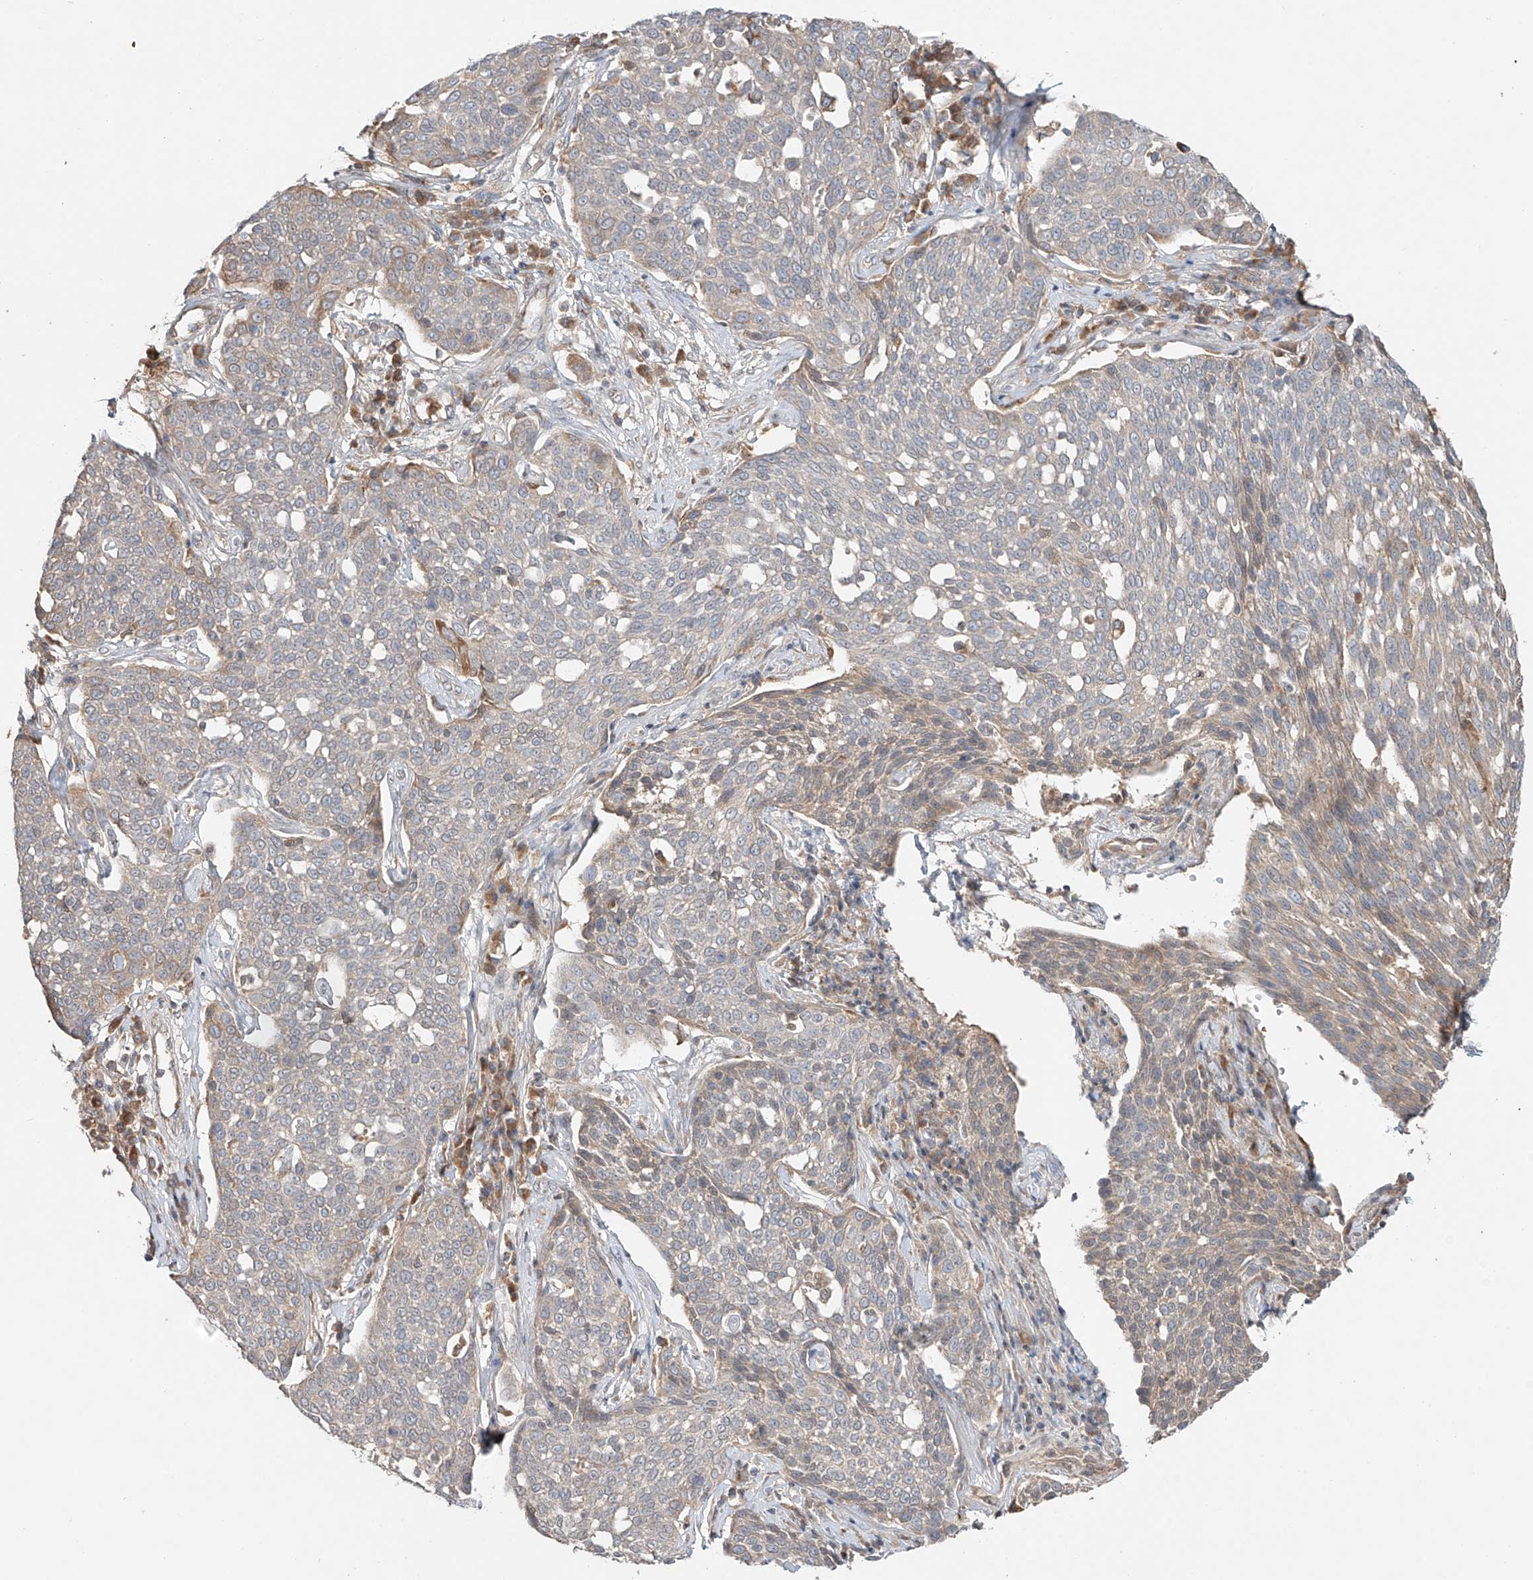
{"staining": {"intensity": "moderate", "quantity": "<25%", "location": "cytoplasmic/membranous"}, "tissue": "cervical cancer", "cell_type": "Tumor cells", "image_type": "cancer", "snomed": [{"axis": "morphology", "description": "Squamous cell carcinoma, NOS"}, {"axis": "topography", "description": "Cervix"}], "caption": "Squamous cell carcinoma (cervical) was stained to show a protein in brown. There is low levels of moderate cytoplasmic/membranous expression in approximately <25% of tumor cells.", "gene": "ERO1A", "patient": {"sex": "female", "age": 34}}